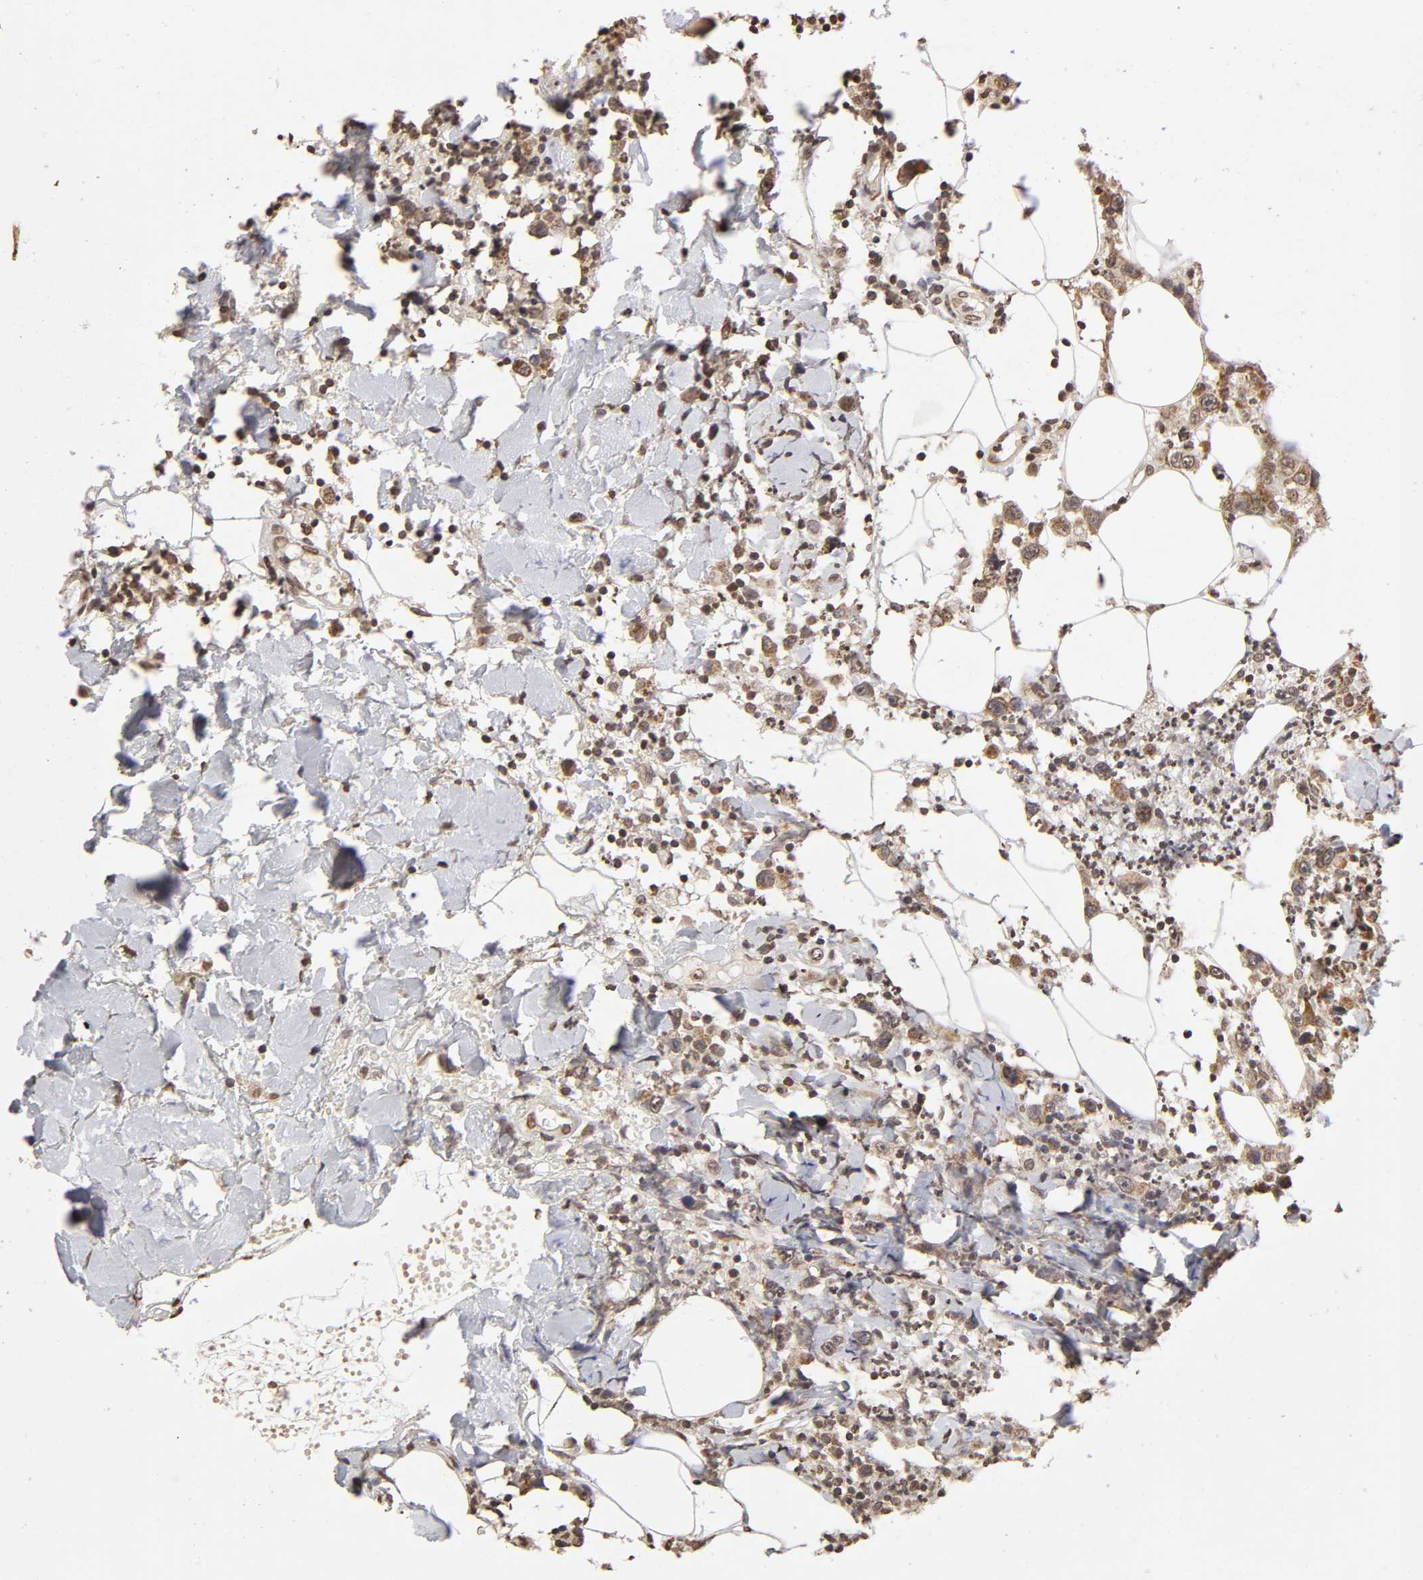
{"staining": {"intensity": "moderate", "quantity": ">75%", "location": "cytoplasmic/membranous"}, "tissue": "thyroid cancer", "cell_type": "Tumor cells", "image_type": "cancer", "snomed": [{"axis": "morphology", "description": "Carcinoma, NOS"}, {"axis": "topography", "description": "Thyroid gland"}], "caption": "This histopathology image demonstrates immunohistochemistry staining of thyroid carcinoma, with medium moderate cytoplasmic/membranous expression in approximately >75% of tumor cells.", "gene": "MLLT6", "patient": {"sex": "female", "age": 77}}